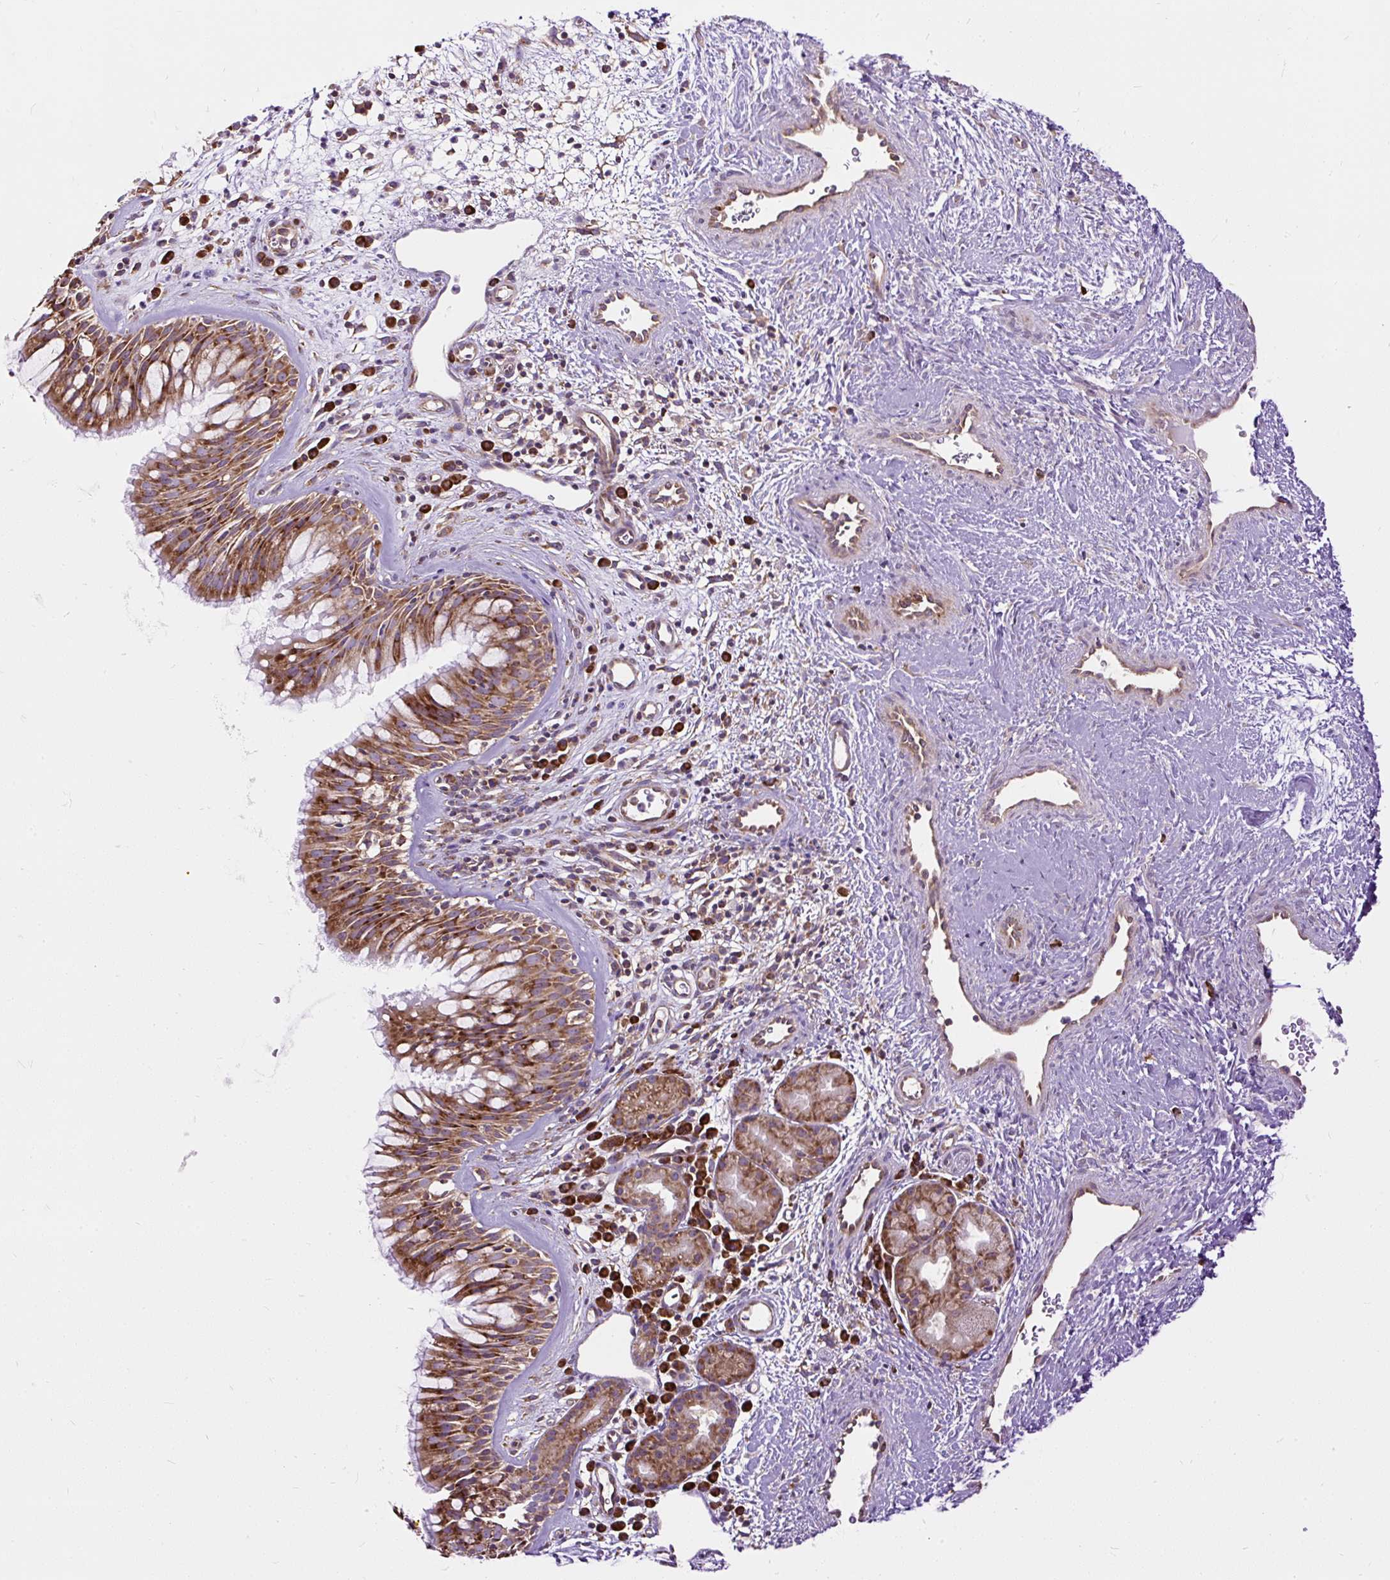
{"staining": {"intensity": "moderate", "quantity": ">75%", "location": "cytoplasmic/membranous"}, "tissue": "nasopharynx", "cell_type": "Respiratory epithelial cells", "image_type": "normal", "snomed": [{"axis": "morphology", "description": "Normal tissue, NOS"}, {"axis": "topography", "description": "Nasopharynx"}], "caption": "Immunohistochemistry (IHC) (DAB) staining of unremarkable nasopharynx shows moderate cytoplasmic/membranous protein expression in about >75% of respiratory epithelial cells.", "gene": "RPS5", "patient": {"sex": "male", "age": 65}}